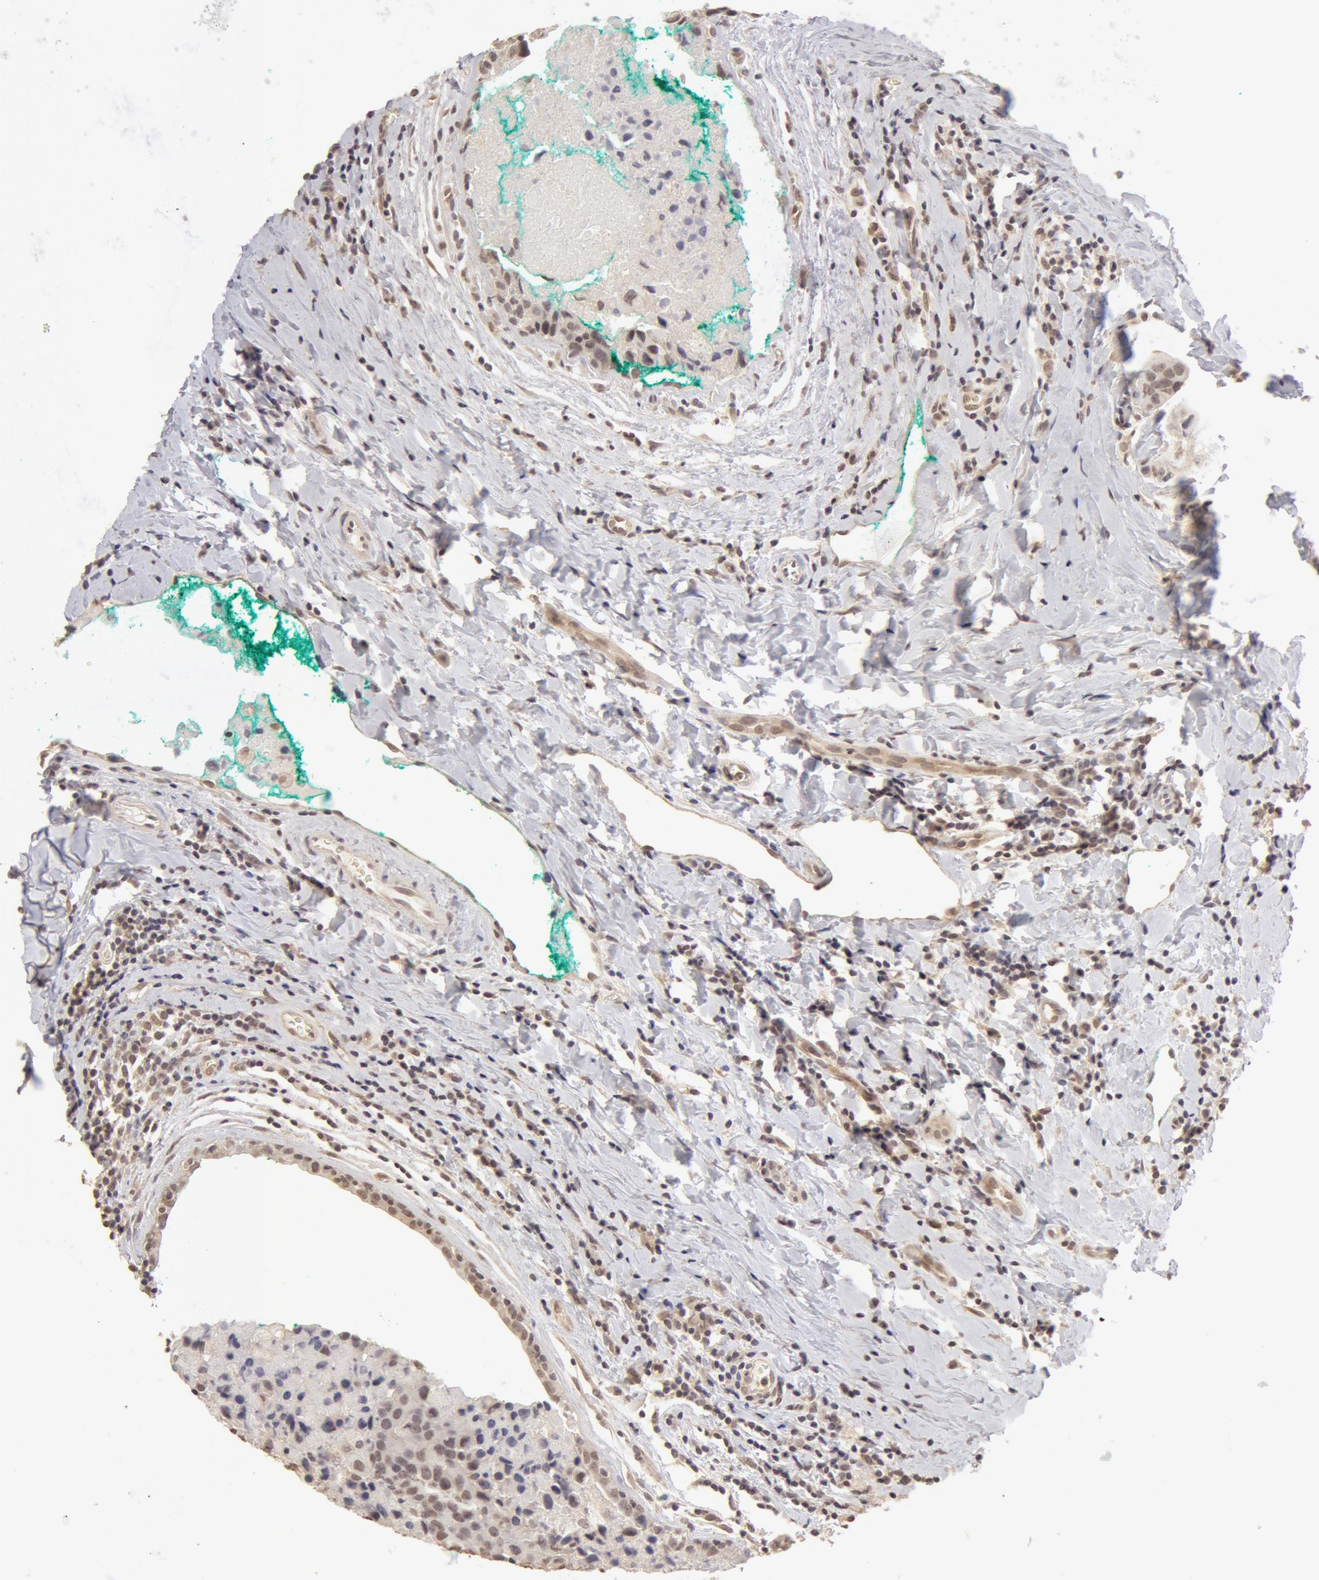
{"staining": {"intensity": "weak", "quantity": ">75%", "location": "cytoplasmic/membranous,nuclear"}, "tissue": "breast cancer", "cell_type": "Tumor cells", "image_type": "cancer", "snomed": [{"axis": "morphology", "description": "Duct carcinoma"}, {"axis": "topography", "description": "Breast"}], "caption": "Protein staining of breast cancer (intraductal carcinoma) tissue reveals weak cytoplasmic/membranous and nuclear expression in approximately >75% of tumor cells.", "gene": "ADAM10", "patient": {"sex": "female", "age": 24}}